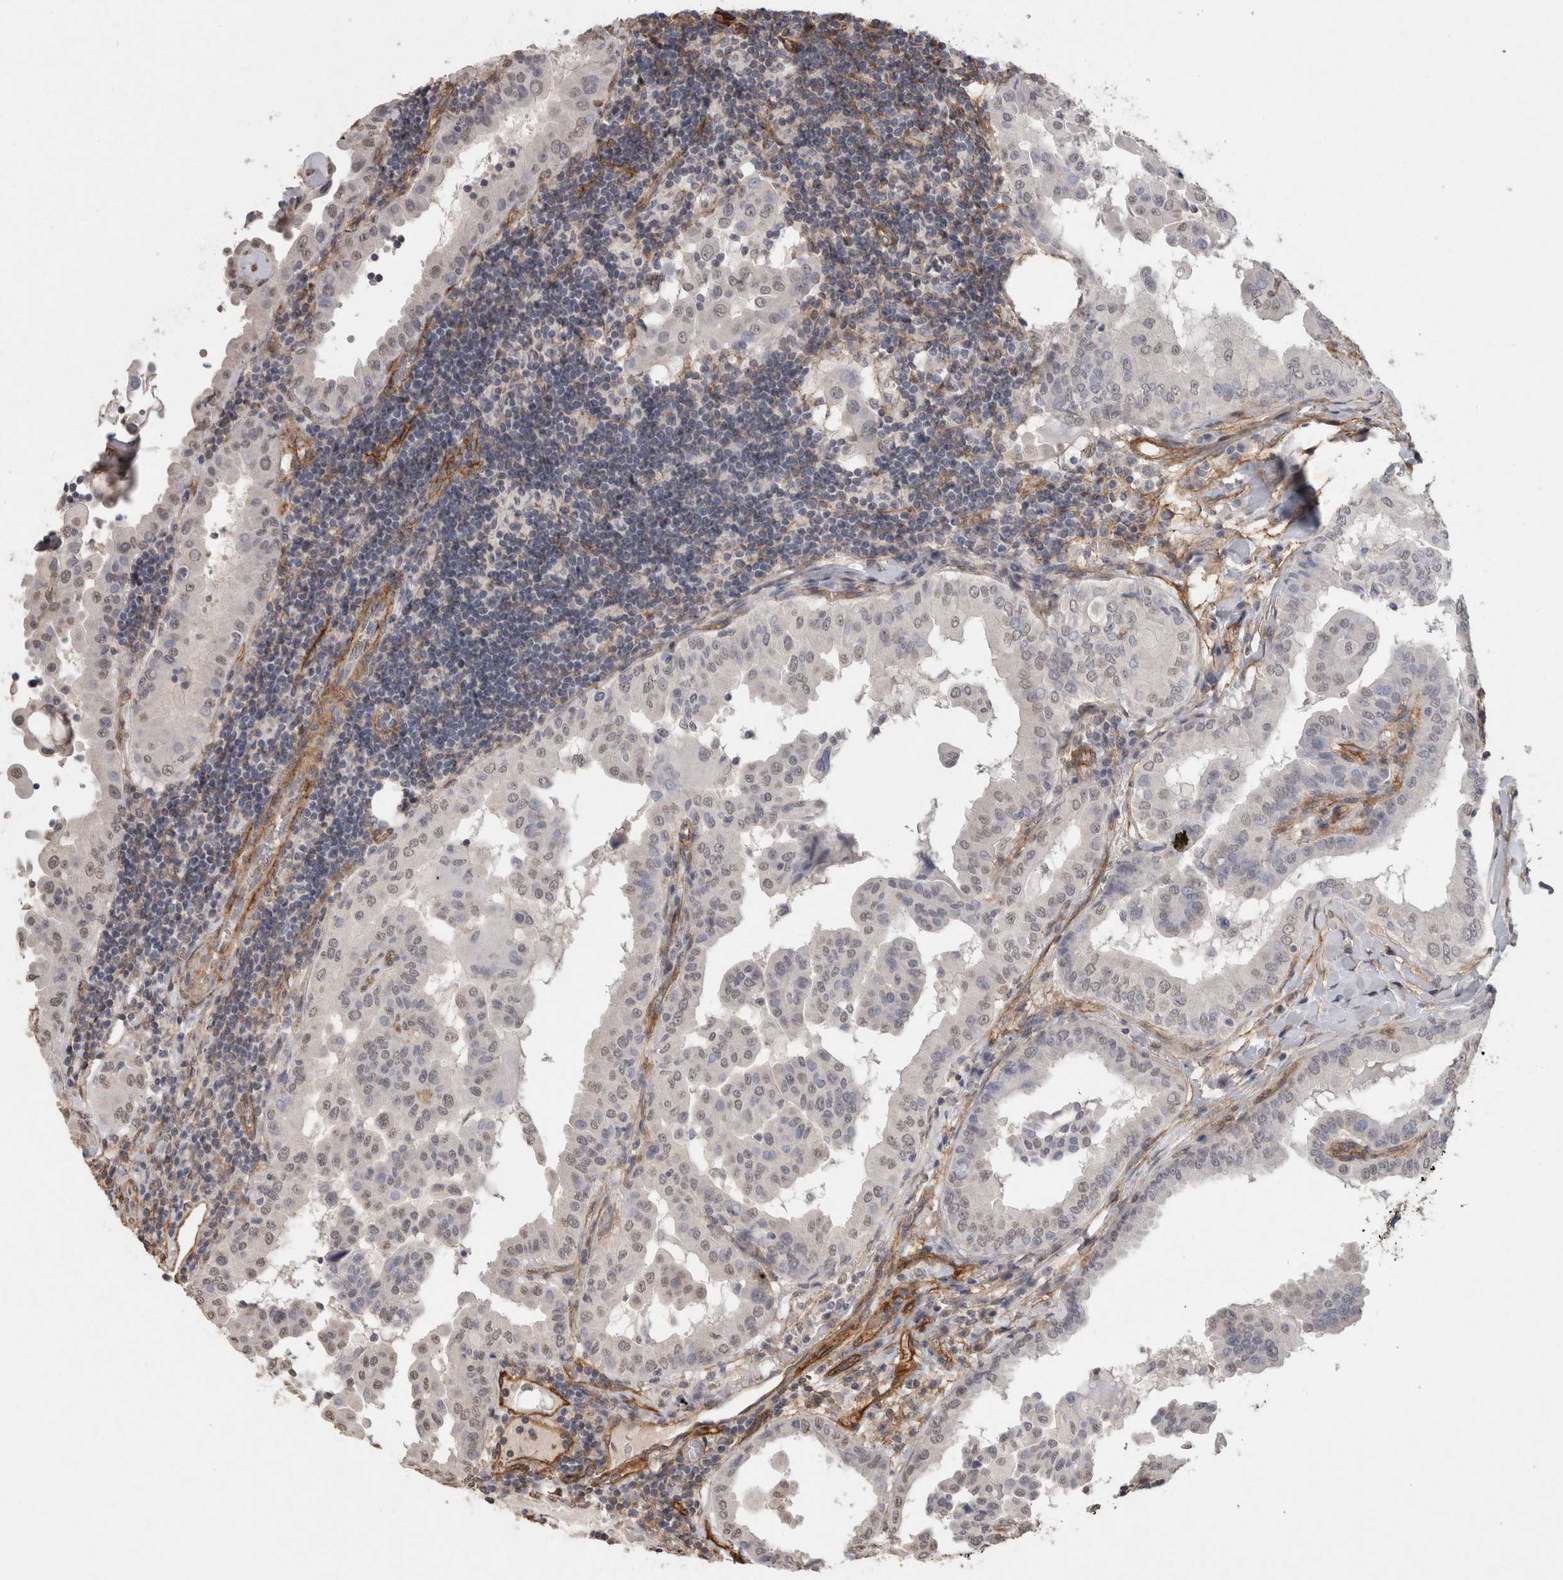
{"staining": {"intensity": "weak", "quantity": "25%-75%", "location": "nuclear"}, "tissue": "thyroid cancer", "cell_type": "Tumor cells", "image_type": "cancer", "snomed": [{"axis": "morphology", "description": "Papillary adenocarcinoma, NOS"}, {"axis": "topography", "description": "Thyroid gland"}], "caption": "High-power microscopy captured an immunohistochemistry (IHC) photomicrograph of thyroid papillary adenocarcinoma, revealing weak nuclear expression in about 25%-75% of tumor cells.", "gene": "RECK", "patient": {"sex": "male", "age": 33}}